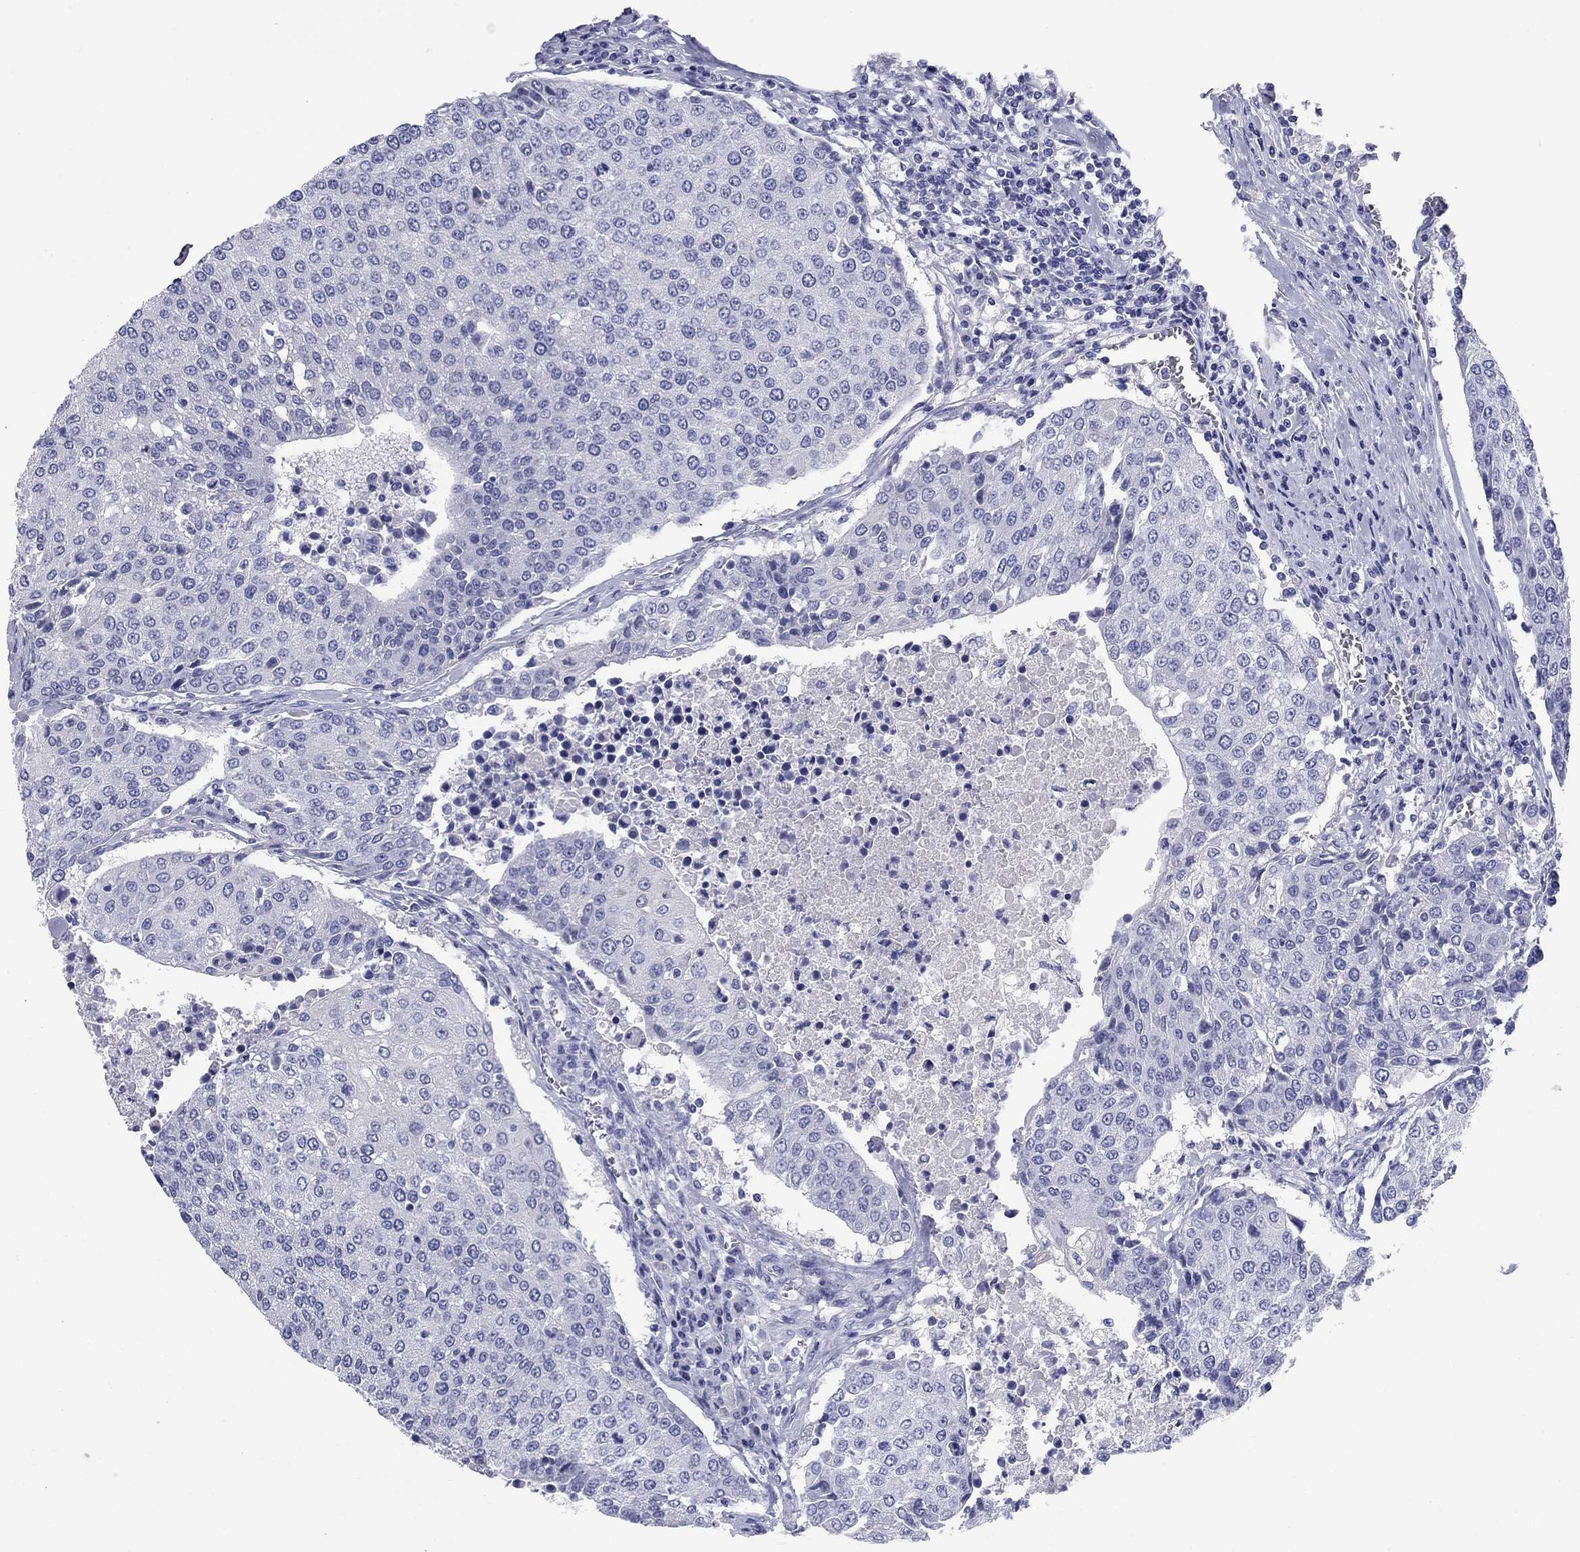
{"staining": {"intensity": "negative", "quantity": "none", "location": "none"}, "tissue": "urothelial cancer", "cell_type": "Tumor cells", "image_type": "cancer", "snomed": [{"axis": "morphology", "description": "Urothelial carcinoma, High grade"}, {"axis": "topography", "description": "Urinary bladder"}], "caption": "High-grade urothelial carcinoma stained for a protein using immunohistochemistry displays no positivity tumor cells.", "gene": "KCNH1", "patient": {"sex": "female", "age": 85}}